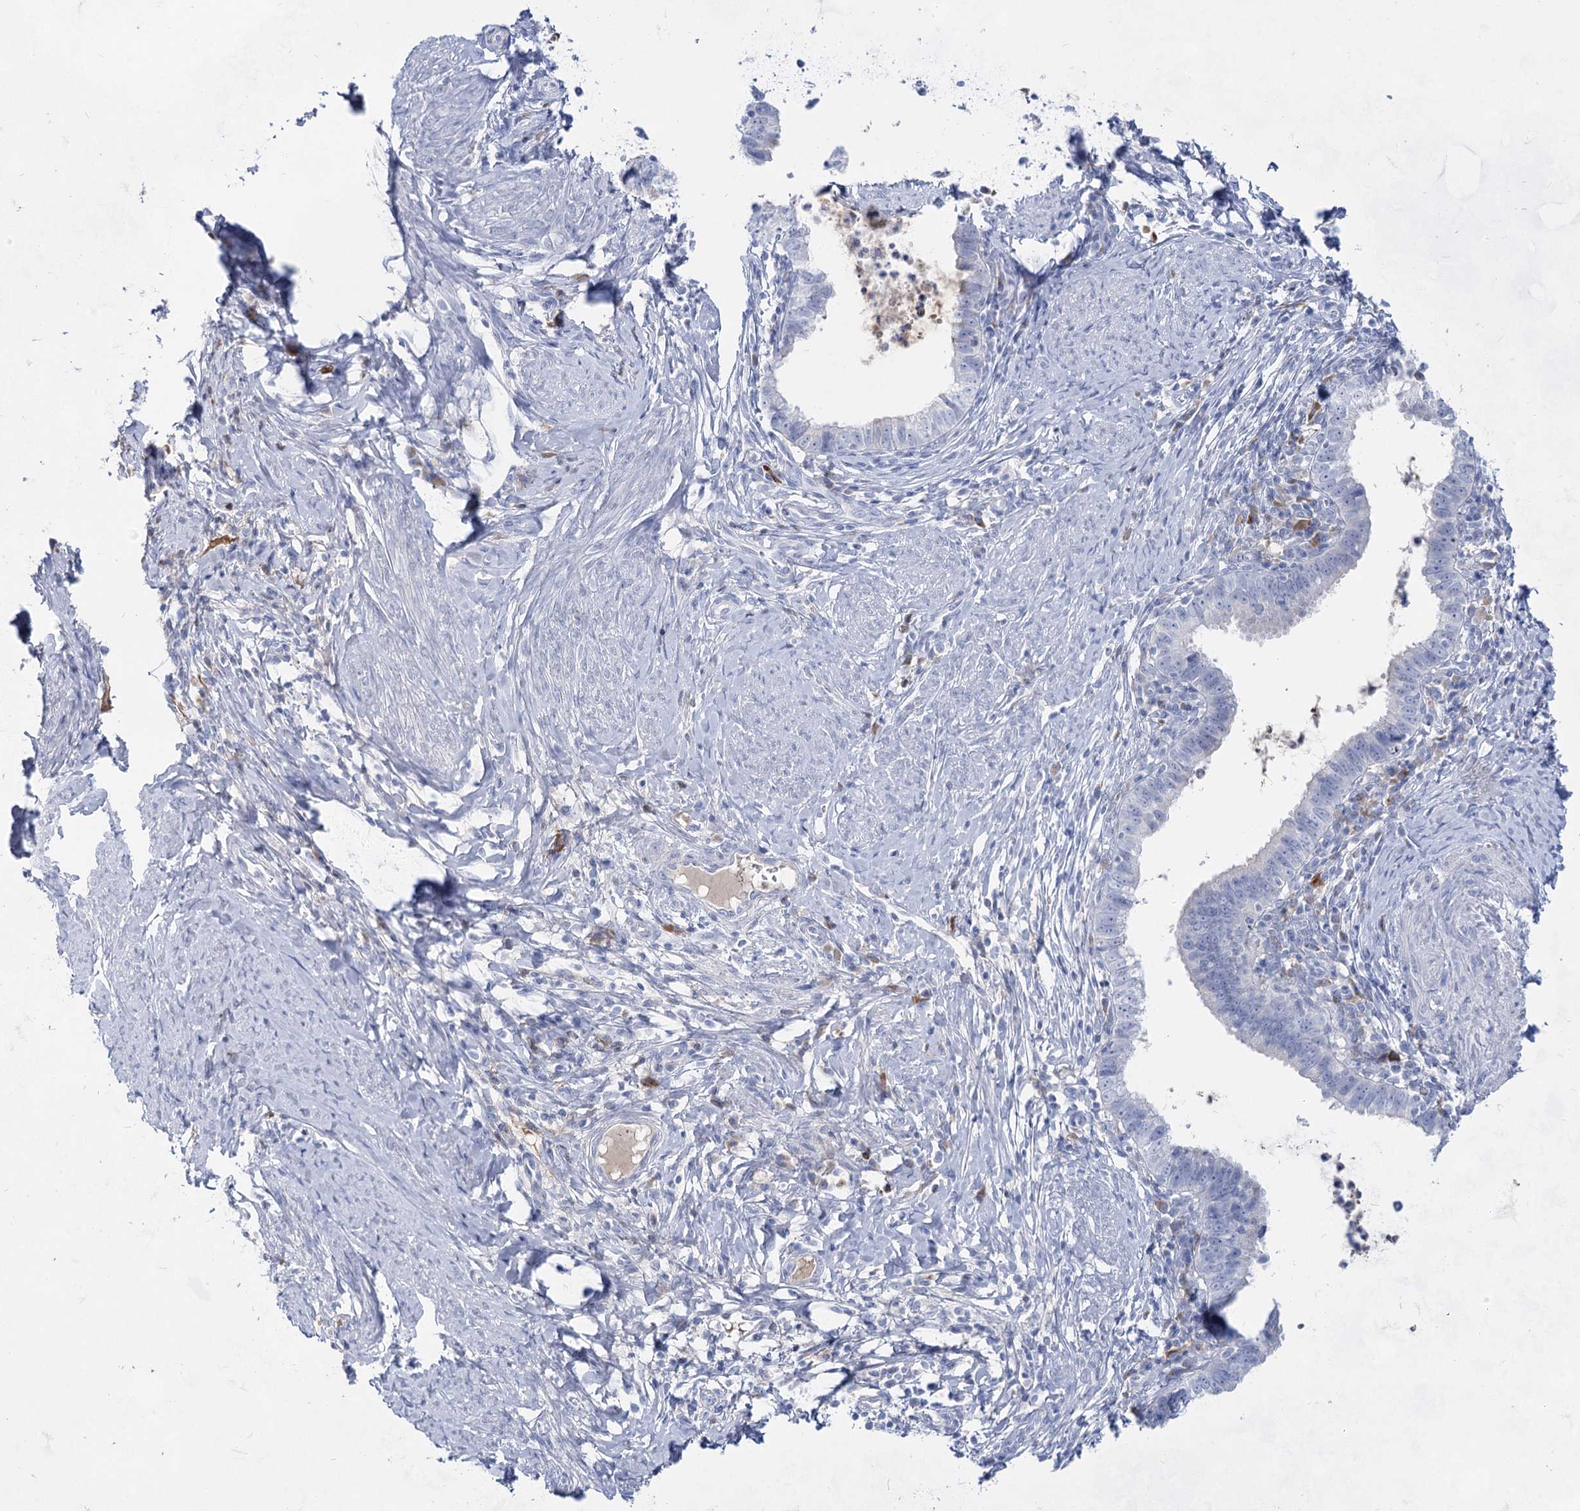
{"staining": {"intensity": "negative", "quantity": "none", "location": "none"}, "tissue": "cervical cancer", "cell_type": "Tumor cells", "image_type": "cancer", "snomed": [{"axis": "morphology", "description": "Adenocarcinoma, NOS"}, {"axis": "topography", "description": "Cervix"}], "caption": "Image shows no protein expression in tumor cells of cervical cancer (adenocarcinoma) tissue.", "gene": "ACRV1", "patient": {"sex": "female", "age": 36}}